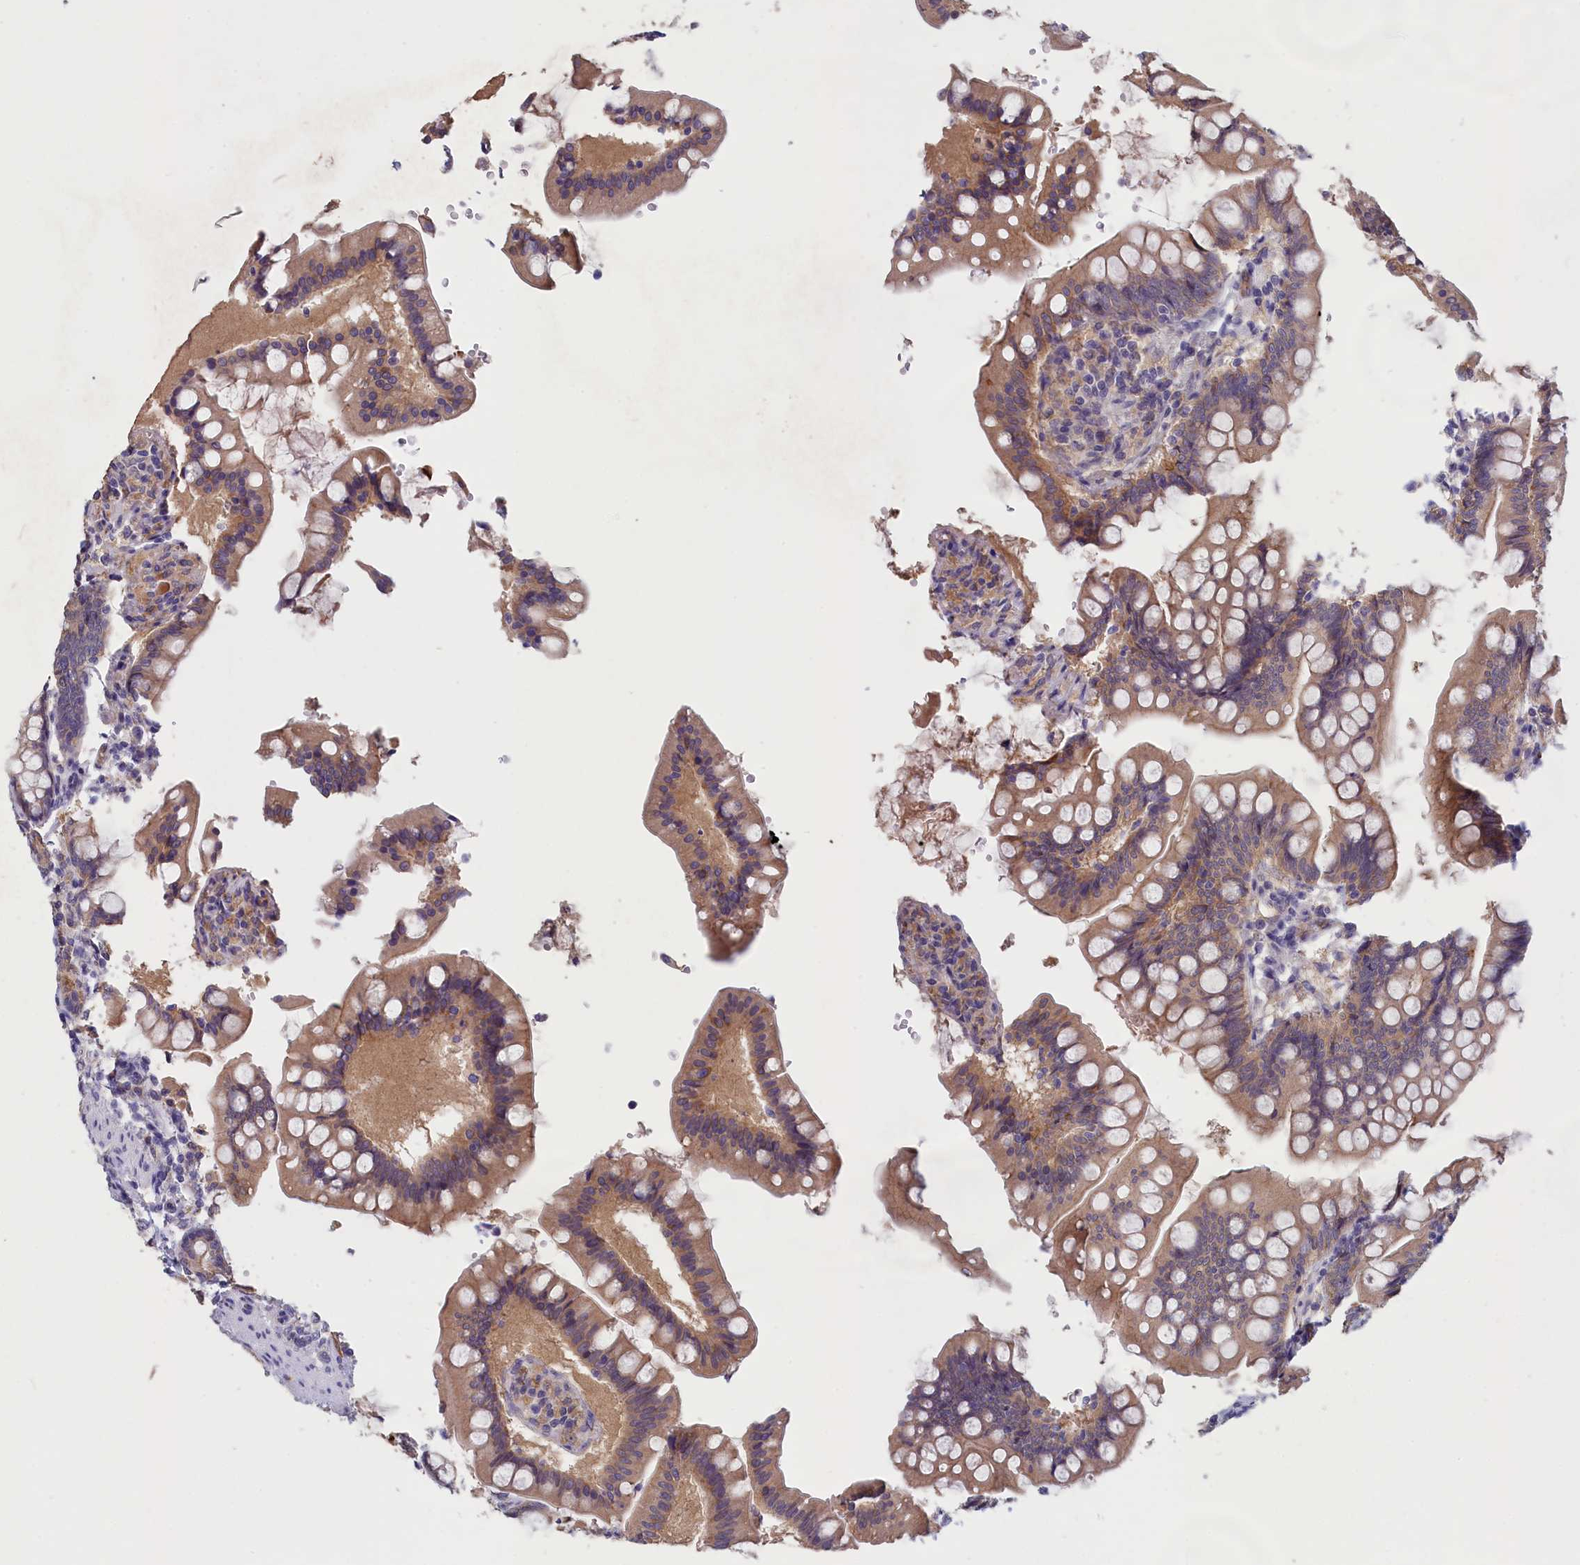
{"staining": {"intensity": "weak", "quantity": ">75%", "location": "cytoplasmic/membranous"}, "tissue": "small intestine", "cell_type": "Glandular cells", "image_type": "normal", "snomed": [{"axis": "morphology", "description": "Normal tissue, NOS"}, {"axis": "topography", "description": "Small intestine"}], "caption": "Glandular cells show weak cytoplasmic/membranous staining in approximately >75% of cells in benign small intestine.", "gene": "COL19A1", "patient": {"sex": "male", "age": 7}}